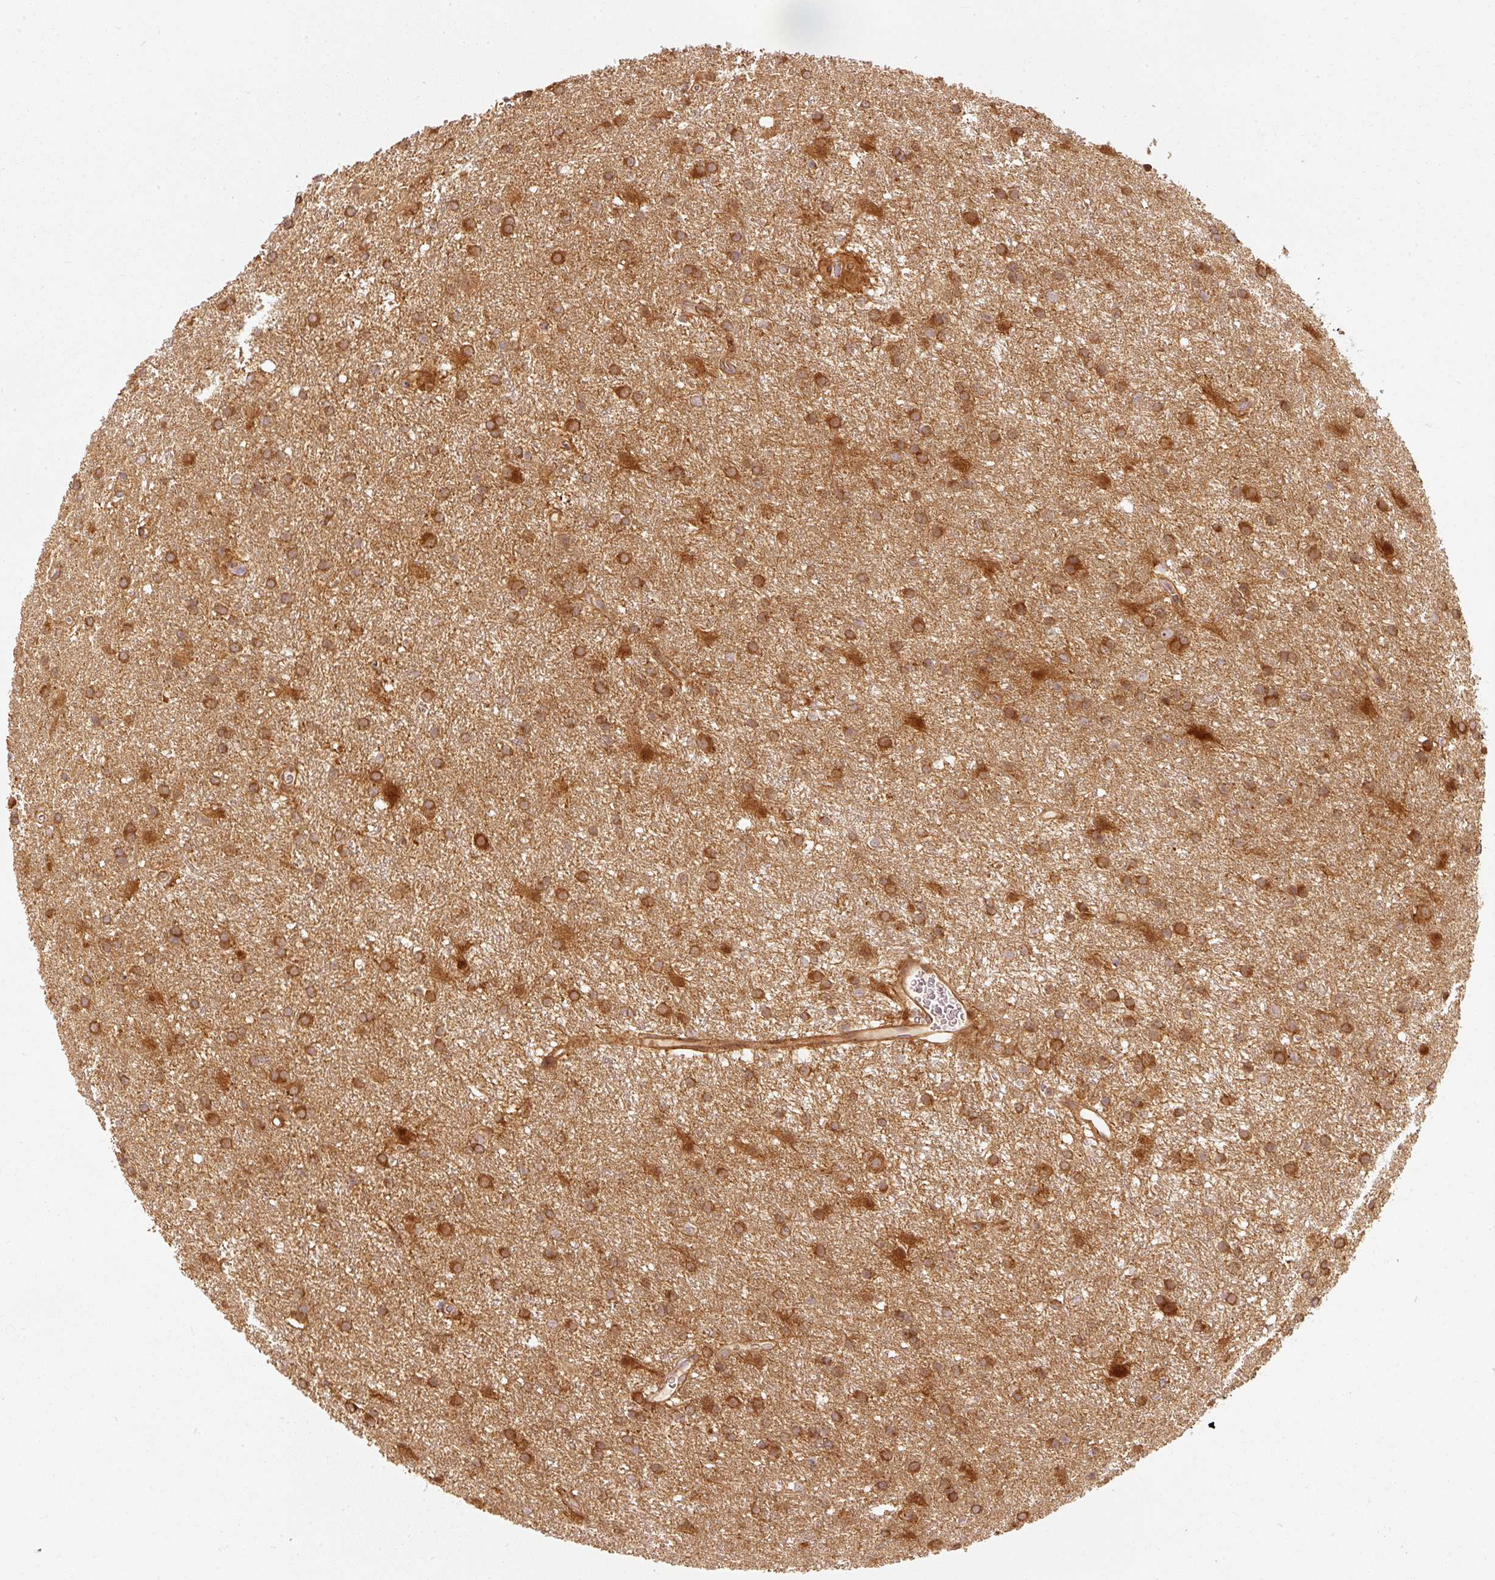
{"staining": {"intensity": "strong", "quantity": ">75%", "location": "cytoplasmic/membranous"}, "tissue": "glioma", "cell_type": "Tumor cells", "image_type": "cancer", "snomed": [{"axis": "morphology", "description": "Glioma, malignant, High grade"}, {"axis": "topography", "description": "Brain"}], "caption": "High-grade glioma (malignant) stained with IHC reveals strong cytoplasmic/membranous staining in approximately >75% of tumor cells.", "gene": "EIF3B", "patient": {"sex": "female", "age": 50}}